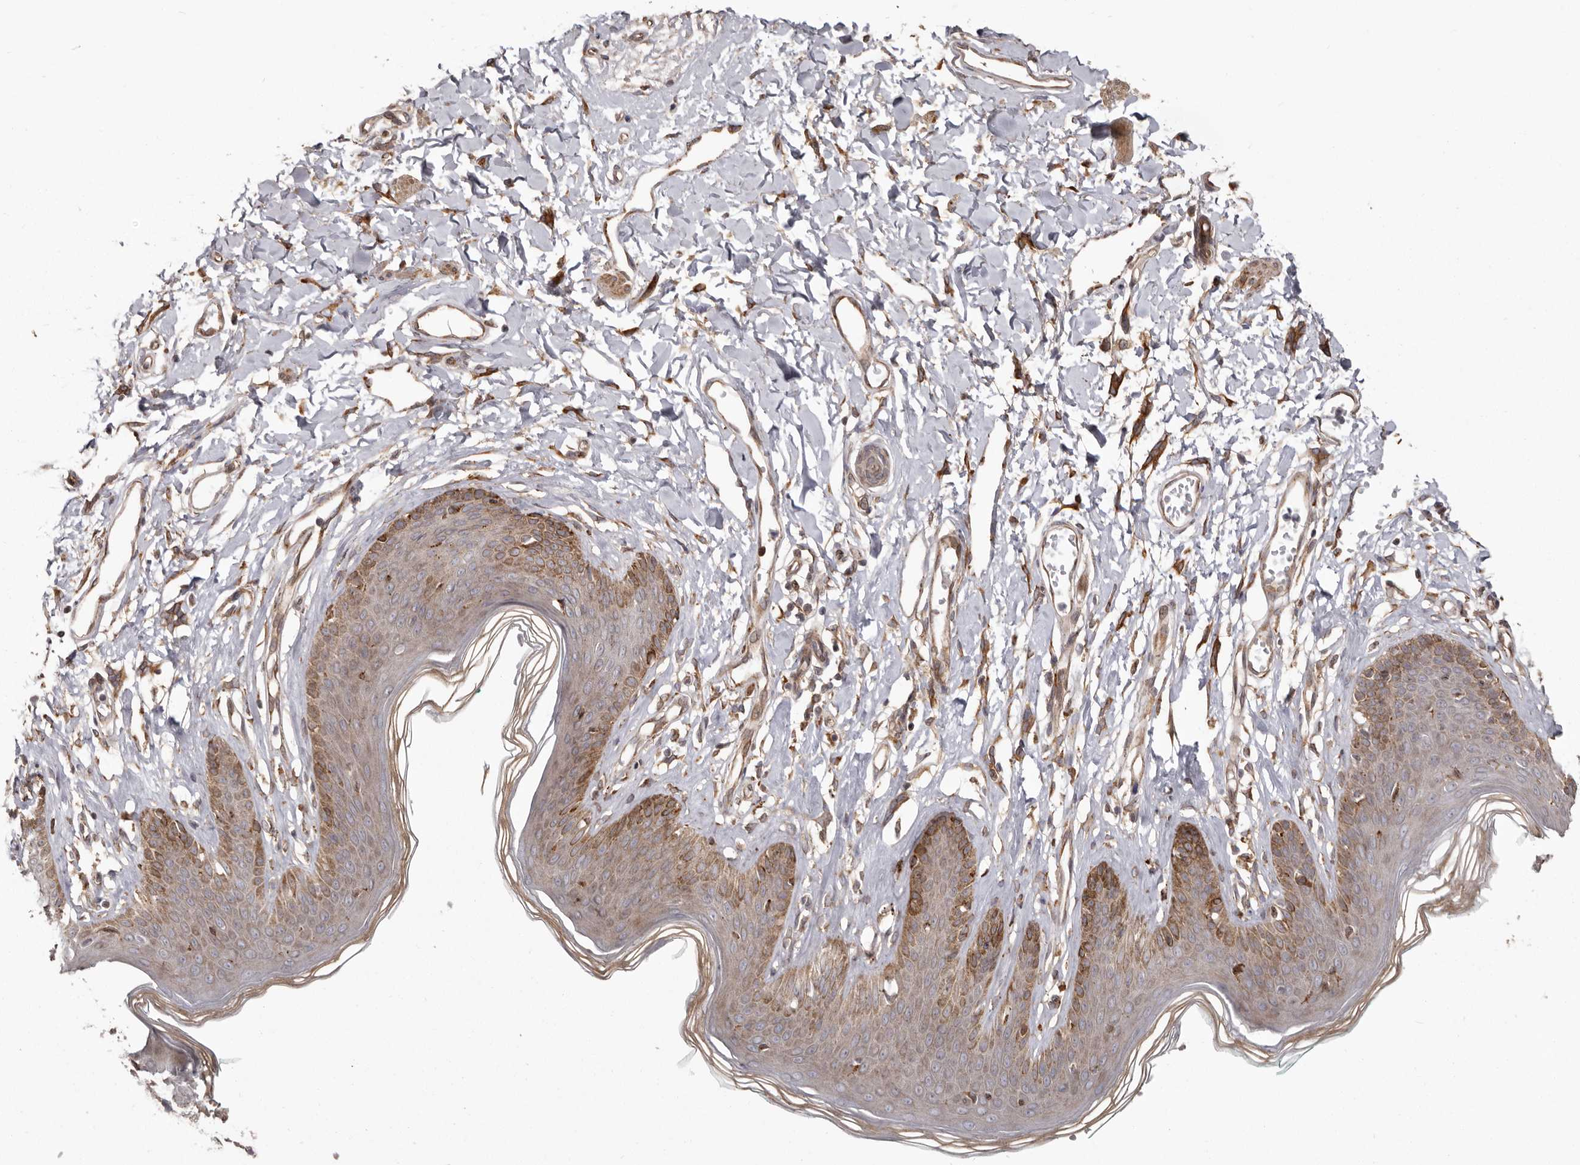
{"staining": {"intensity": "moderate", "quantity": "25%-75%", "location": "cytoplasmic/membranous"}, "tissue": "skin", "cell_type": "Epidermal cells", "image_type": "normal", "snomed": [{"axis": "morphology", "description": "Normal tissue, NOS"}, {"axis": "morphology", "description": "Squamous cell carcinoma, NOS"}, {"axis": "topography", "description": "Vulva"}], "caption": "DAB (3,3'-diaminobenzidine) immunohistochemical staining of normal skin reveals moderate cytoplasmic/membranous protein staining in approximately 25%-75% of epidermal cells.", "gene": "NUP43", "patient": {"sex": "female", "age": 85}}